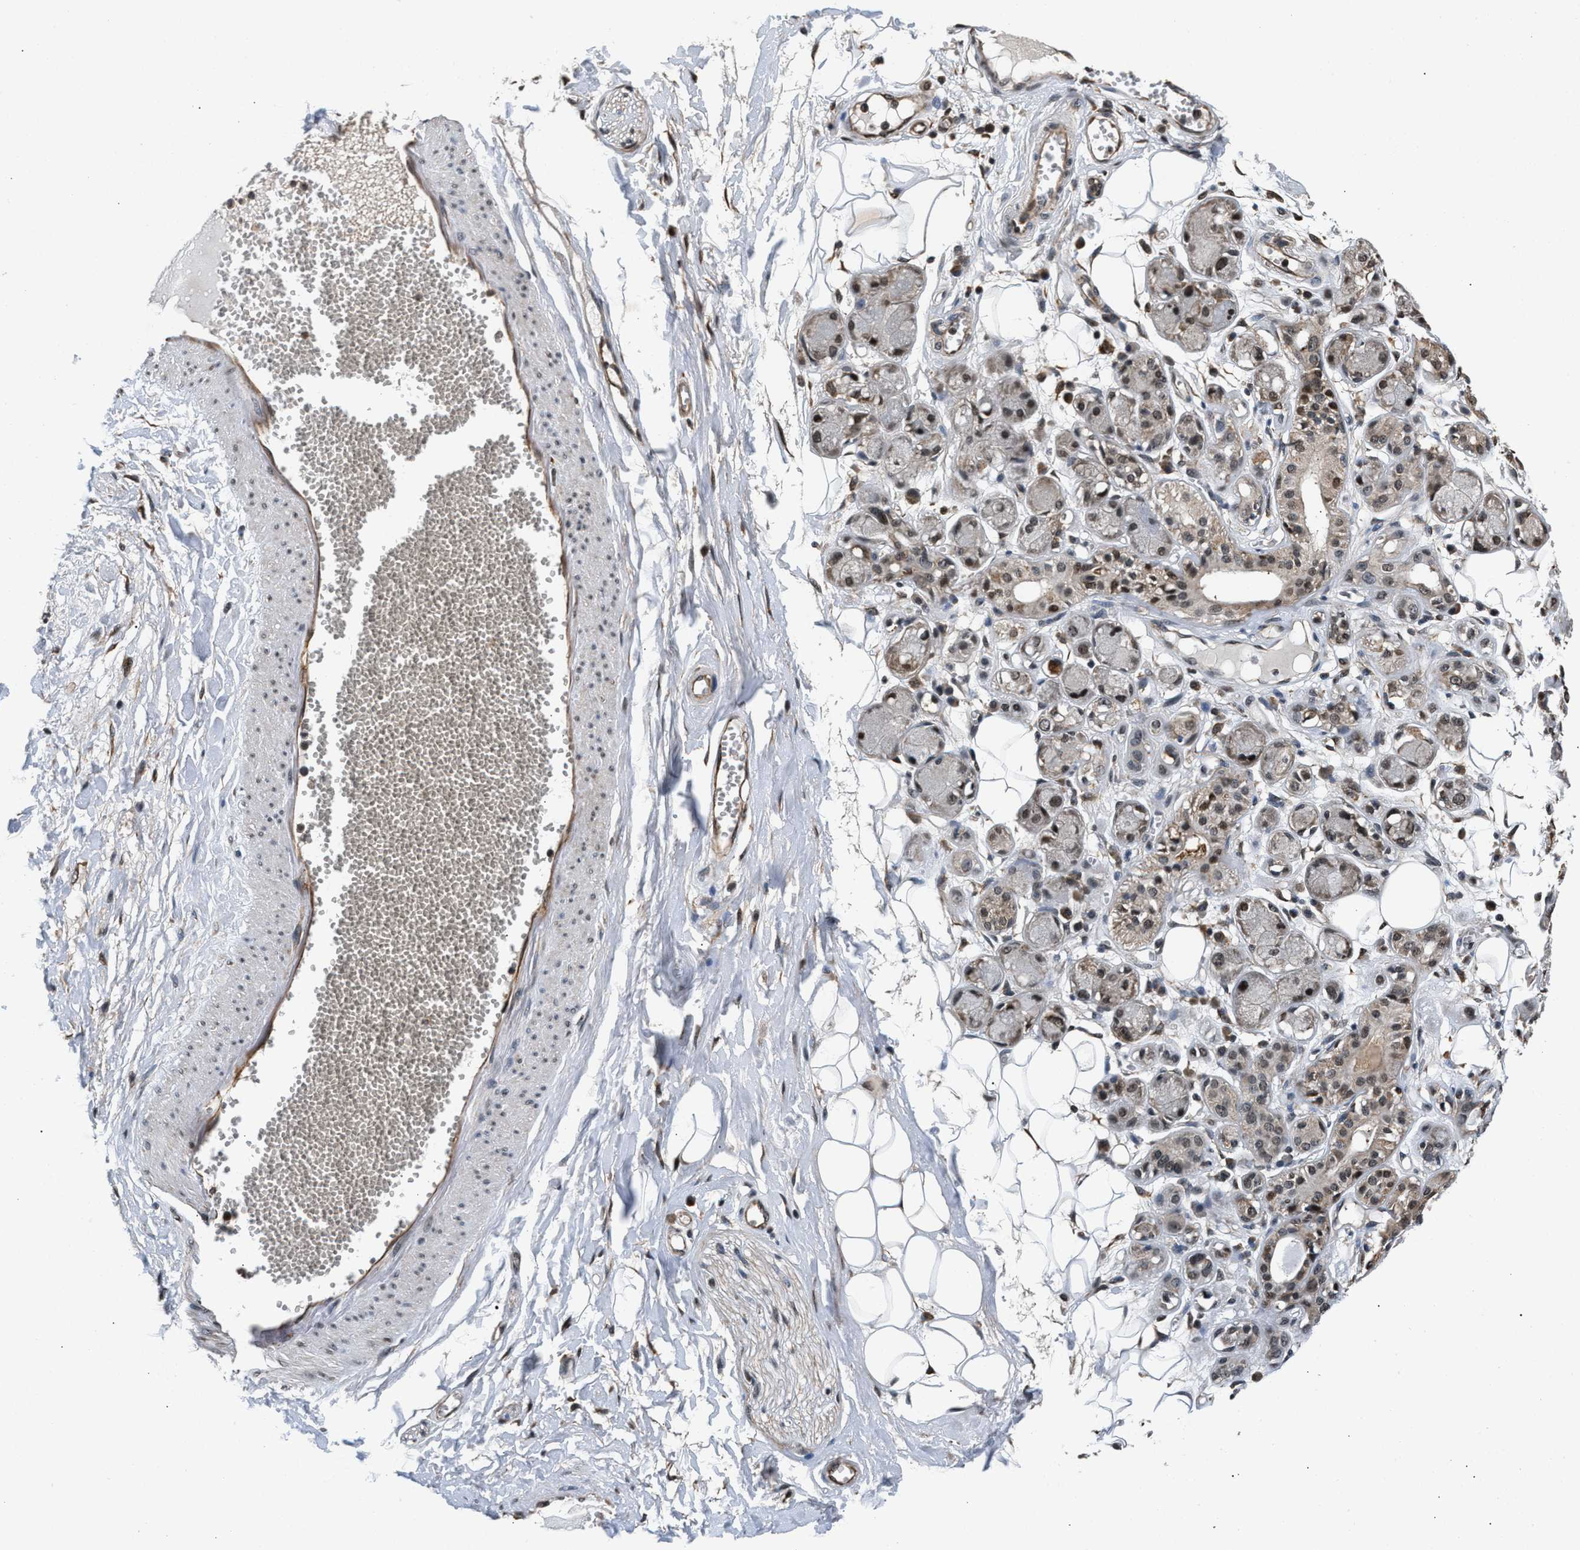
{"staining": {"intensity": "weak", "quantity": ">75%", "location": "nuclear"}, "tissue": "adipose tissue", "cell_type": "Adipocytes", "image_type": "normal", "snomed": [{"axis": "morphology", "description": "Normal tissue, NOS"}, {"axis": "morphology", "description": "Inflammation, NOS"}, {"axis": "topography", "description": "Salivary gland"}, {"axis": "topography", "description": "Peripheral nerve tissue"}], "caption": "Protein staining exhibits weak nuclear positivity in approximately >75% of adipocytes in normal adipose tissue.", "gene": "RBM33", "patient": {"sex": "female", "age": 75}}